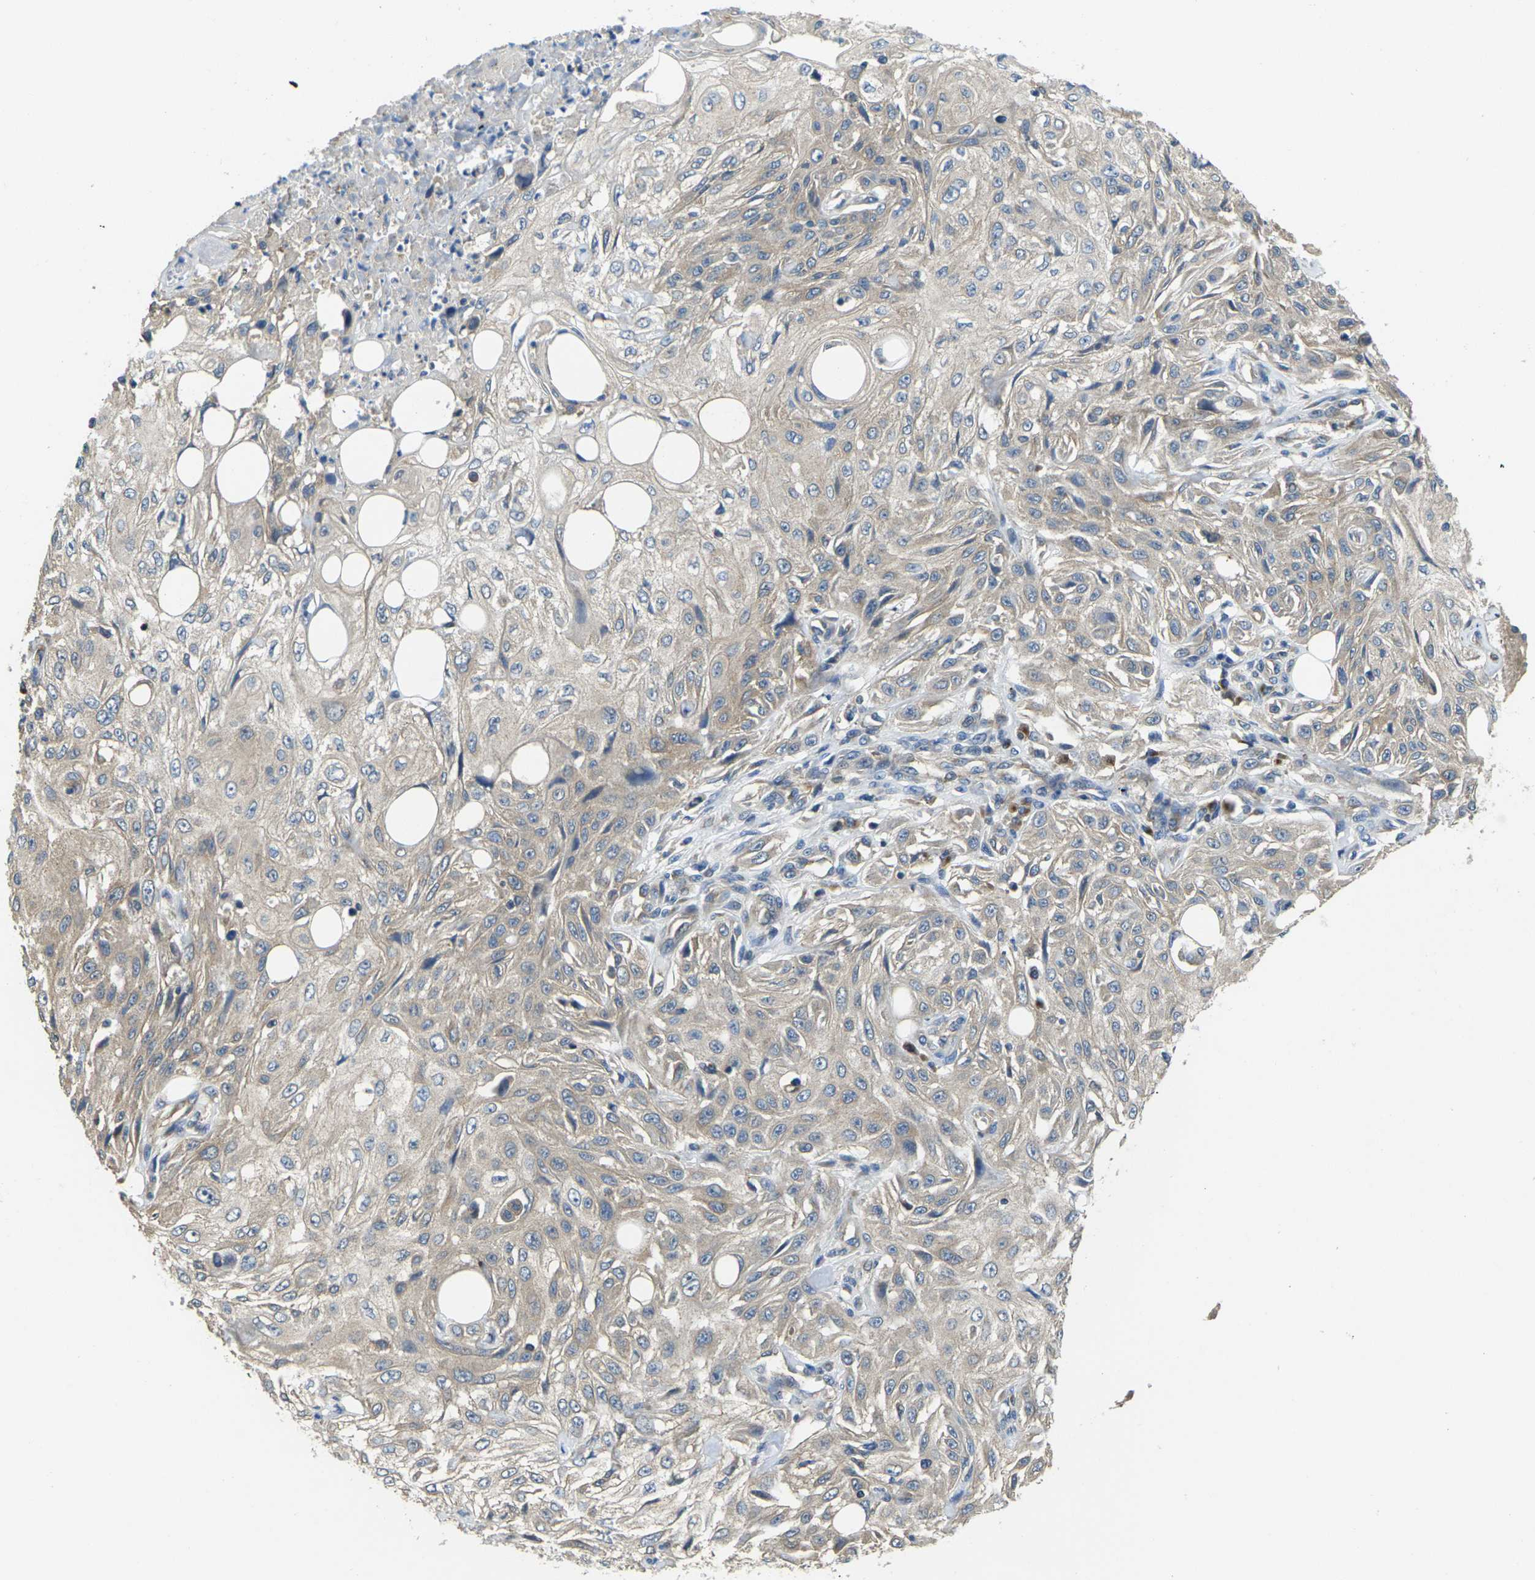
{"staining": {"intensity": "weak", "quantity": "<25%", "location": "cytoplasmic/membranous"}, "tissue": "skin cancer", "cell_type": "Tumor cells", "image_type": "cancer", "snomed": [{"axis": "morphology", "description": "Squamous cell carcinoma, NOS"}, {"axis": "topography", "description": "Skin"}], "caption": "Immunohistochemistry photomicrograph of neoplastic tissue: human squamous cell carcinoma (skin) stained with DAB (3,3'-diaminobenzidine) reveals no significant protein positivity in tumor cells.", "gene": "TMCC2", "patient": {"sex": "male", "age": 75}}